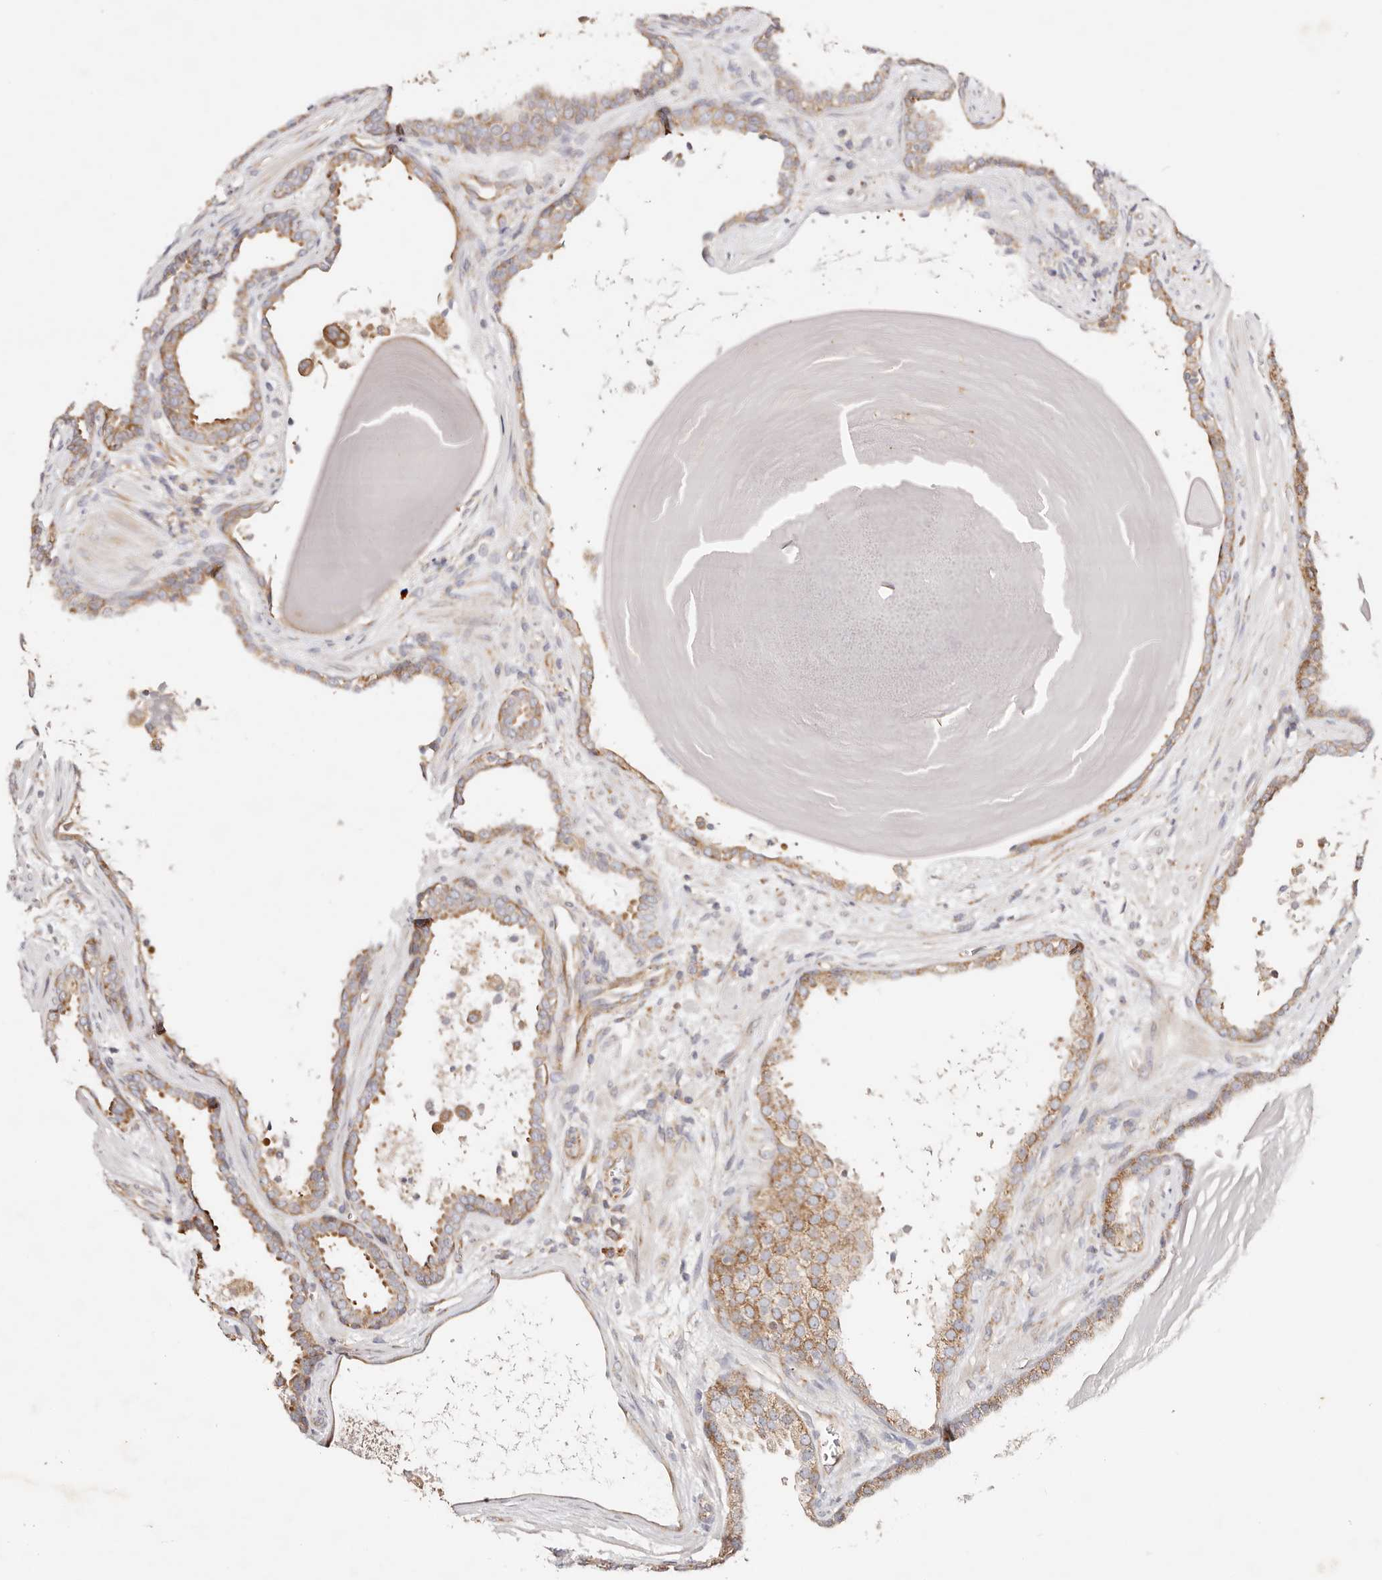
{"staining": {"intensity": "moderate", "quantity": ">75%", "location": "cytoplasmic/membranous"}, "tissue": "prostate cancer", "cell_type": "Tumor cells", "image_type": "cancer", "snomed": [{"axis": "morphology", "description": "Adenocarcinoma, High grade"}, {"axis": "topography", "description": "Prostate"}], "caption": "Immunohistochemical staining of prostate cancer (adenocarcinoma (high-grade)) demonstrates medium levels of moderate cytoplasmic/membranous protein positivity in approximately >75% of tumor cells.", "gene": "GNA13", "patient": {"sex": "male", "age": 62}}